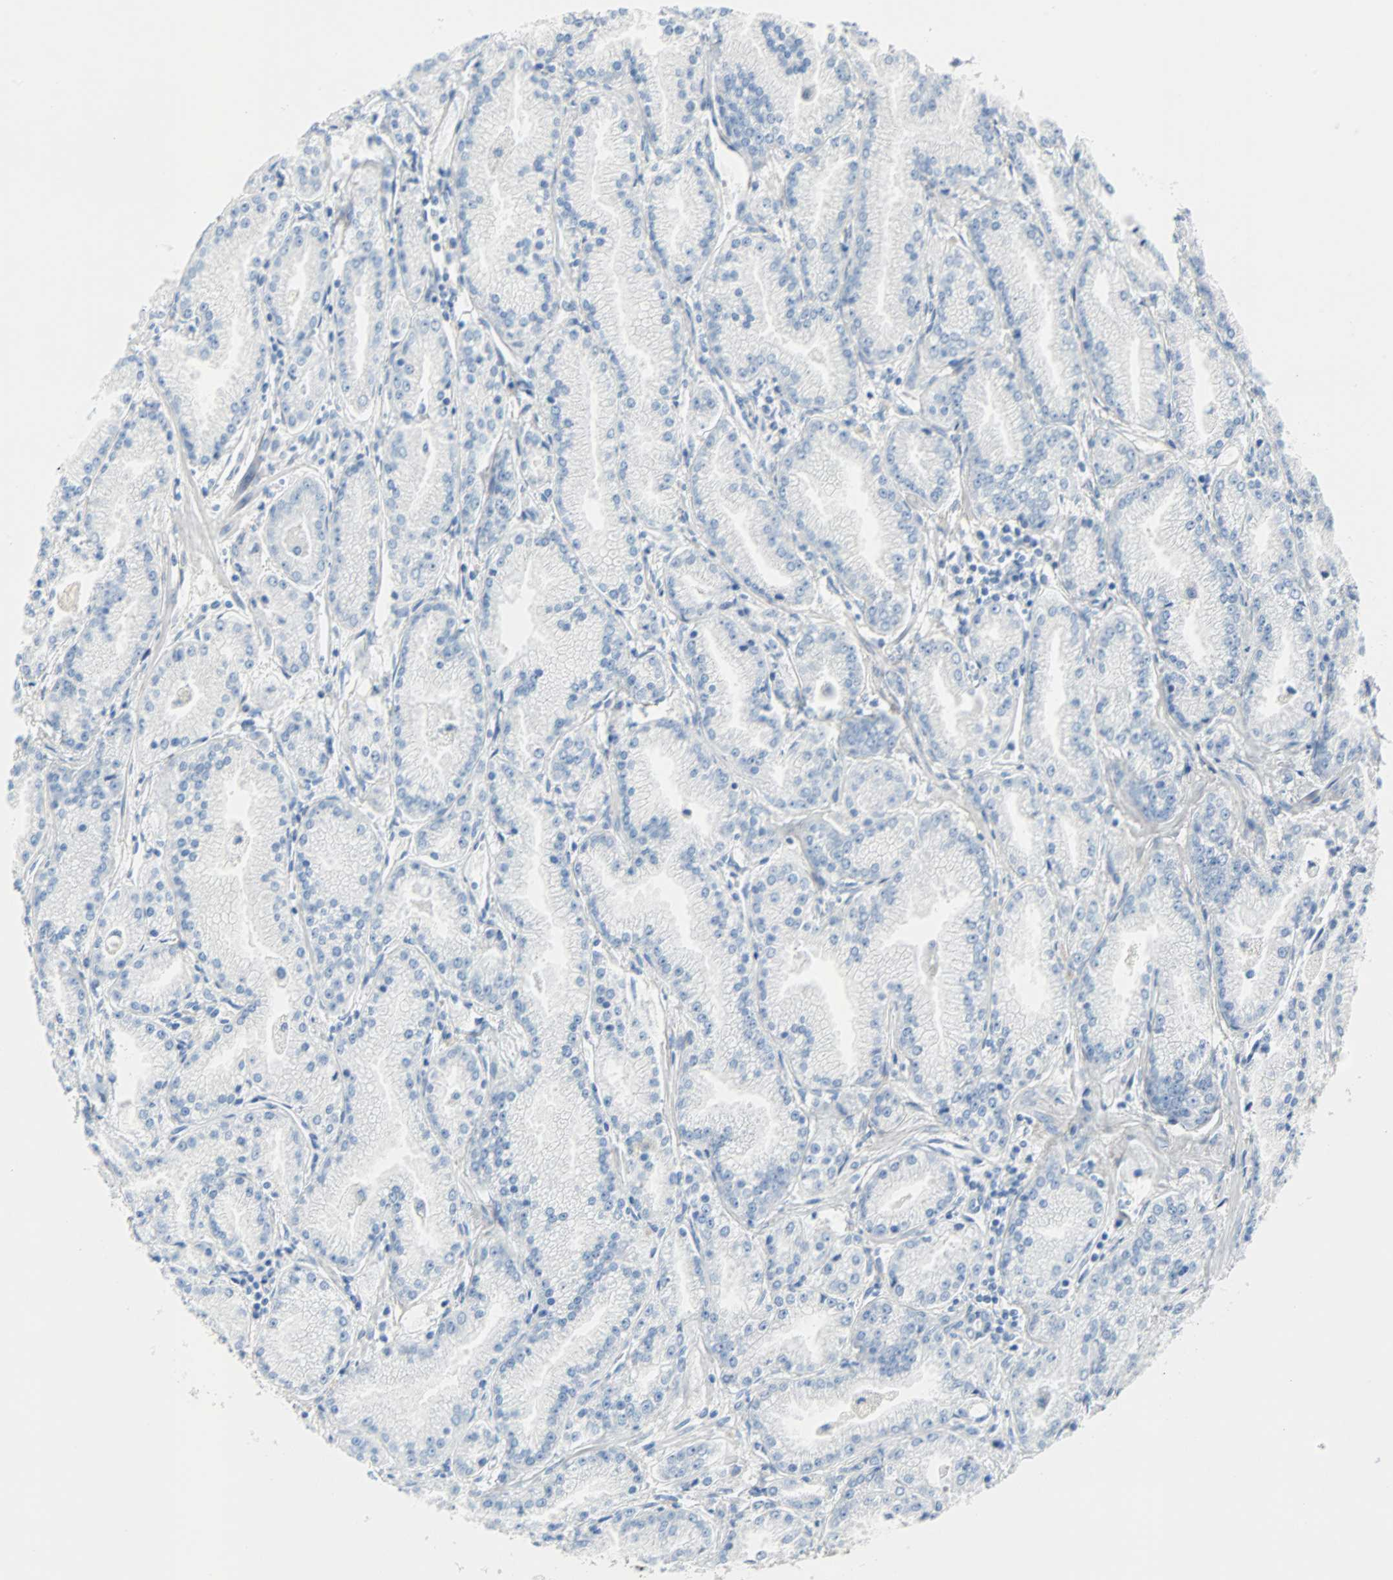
{"staining": {"intensity": "negative", "quantity": "none", "location": "none"}, "tissue": "prostate cancer", "cell_type": "Tumor cells", "image_type": "cancer", "snomed": [{"axis": "morphology", "description": "Adenocarcinoma, High grade"}, {"axis": "topography", "description": "Prostate"}], "caption": "There is no significant positivity in tumor cells of adenocarcinoma (high-grade) (prostate).", "gene": "PDPN", "patient": {"sex": "male", "age": 61}}